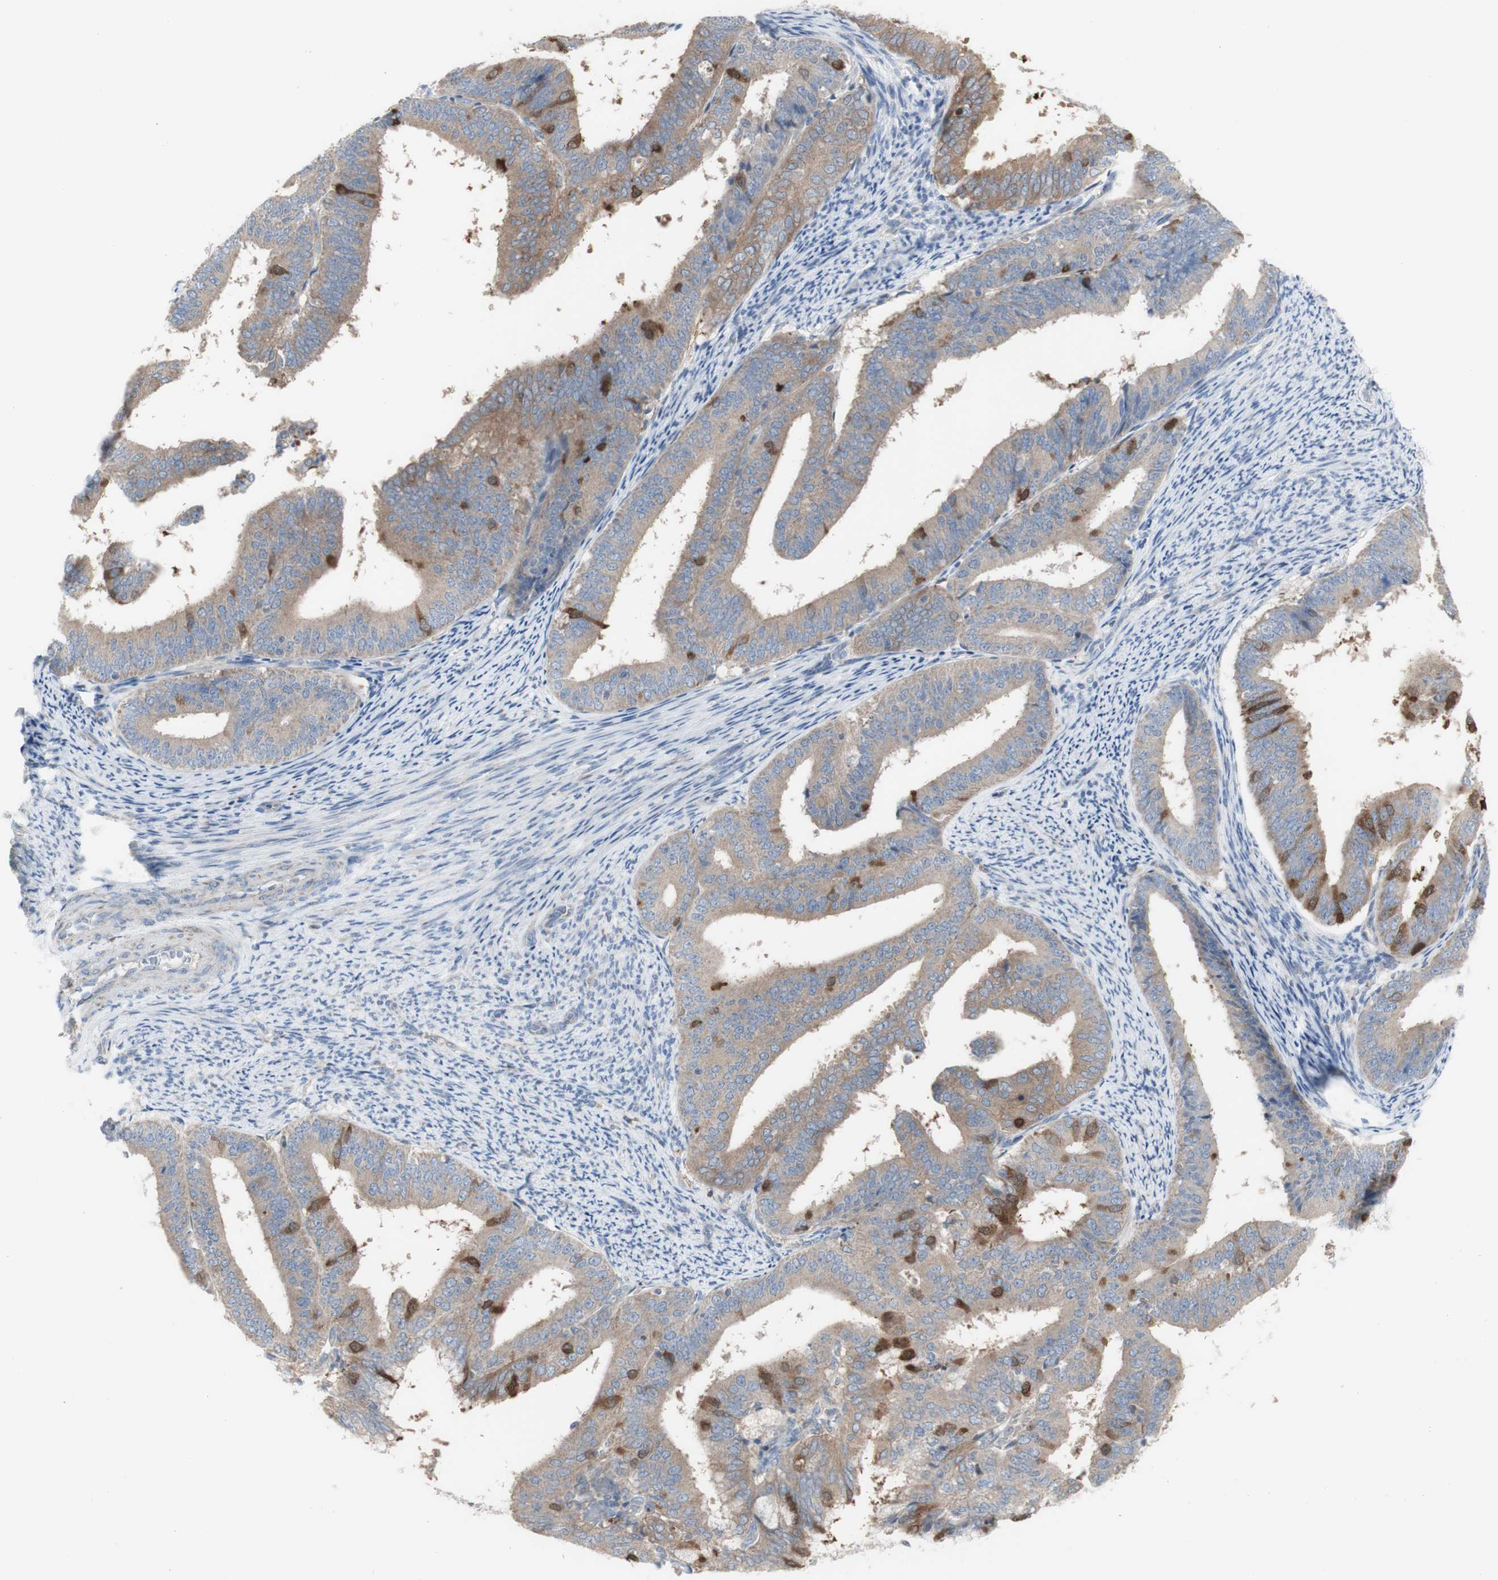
{"staining": {"intensity": "moderate", "quantity": "25%-75%", "location": "cytoplasmic/membranous"}, "tissue": "endometrial cancer", "cell_type": "Tumor cells", "image_type": "cancer", "snomed": [{"axis": "morphology", "description": "Adenocarcinoma, NOS"}, {"axis": "topography", "description": "Endometrium"}], "caption": "A brown stain labels moderate cytoplasmic/membranous expression of a protein in human adenocarcinoma (endometrial) tumor cells.", "gene": "C3orf52", "patient": {"sex": "female", "age": 63}}